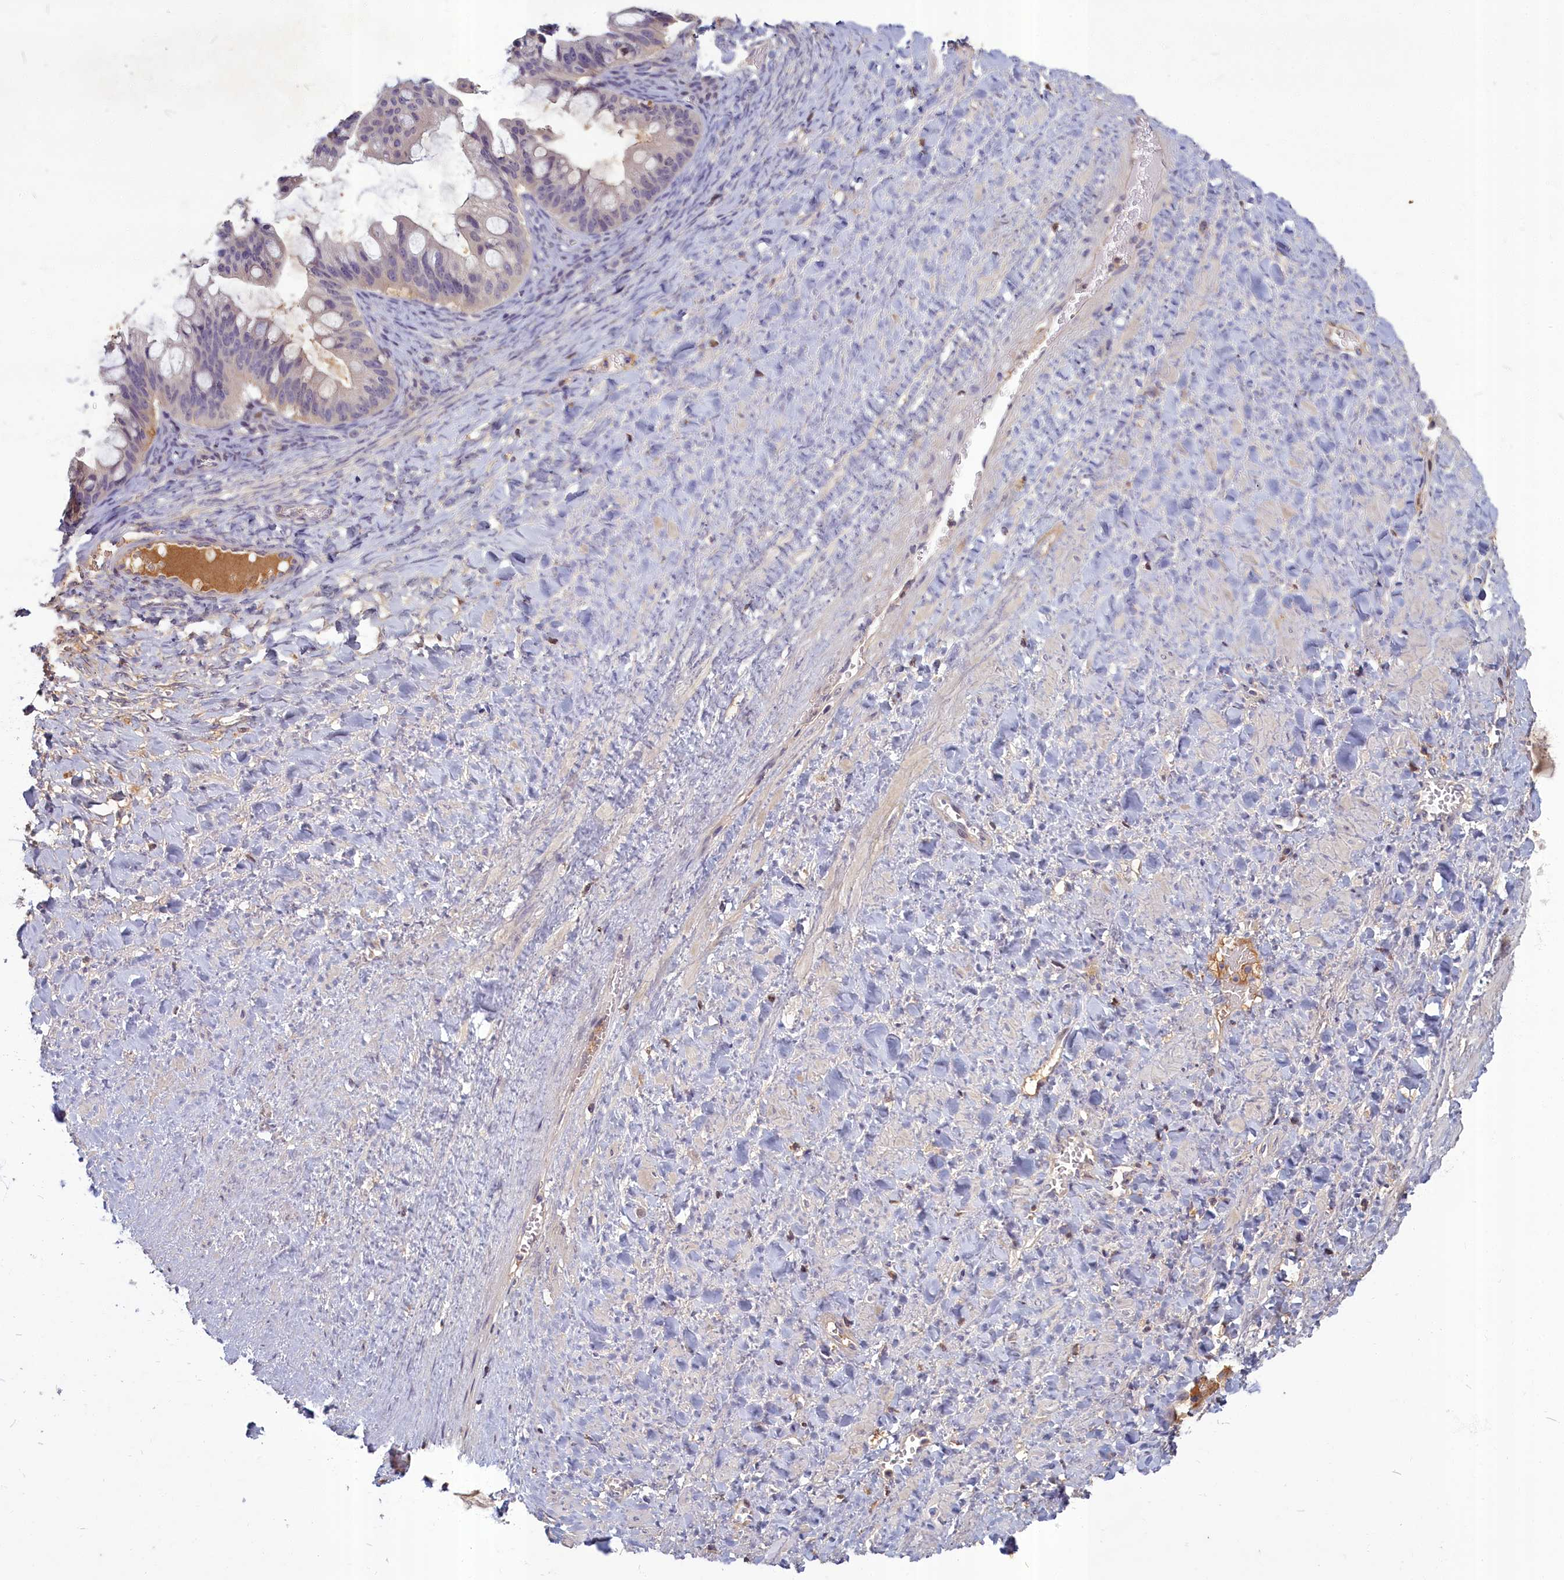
{"staining": {"intensity": "weak", "quantity": "<25%", "location": "cytoplasmic/membranous"}, "tissue": "ovarian cancer", "cell_type": "Tumor cells", "image_type": "cancer", "snomed": [{"axis": "morphology", "description": "Cystadenocarcinoma, mucinous, NOS"}, {"axis": "topography", "description": "Ovary"}], "caption": "This is an IHC image of ovarian cancer (mucinous cystadenocarcinoma). There is no positivity in tumor cells.", "gene": "SV2C", "patient": {"sex": "female", "age": 73}}